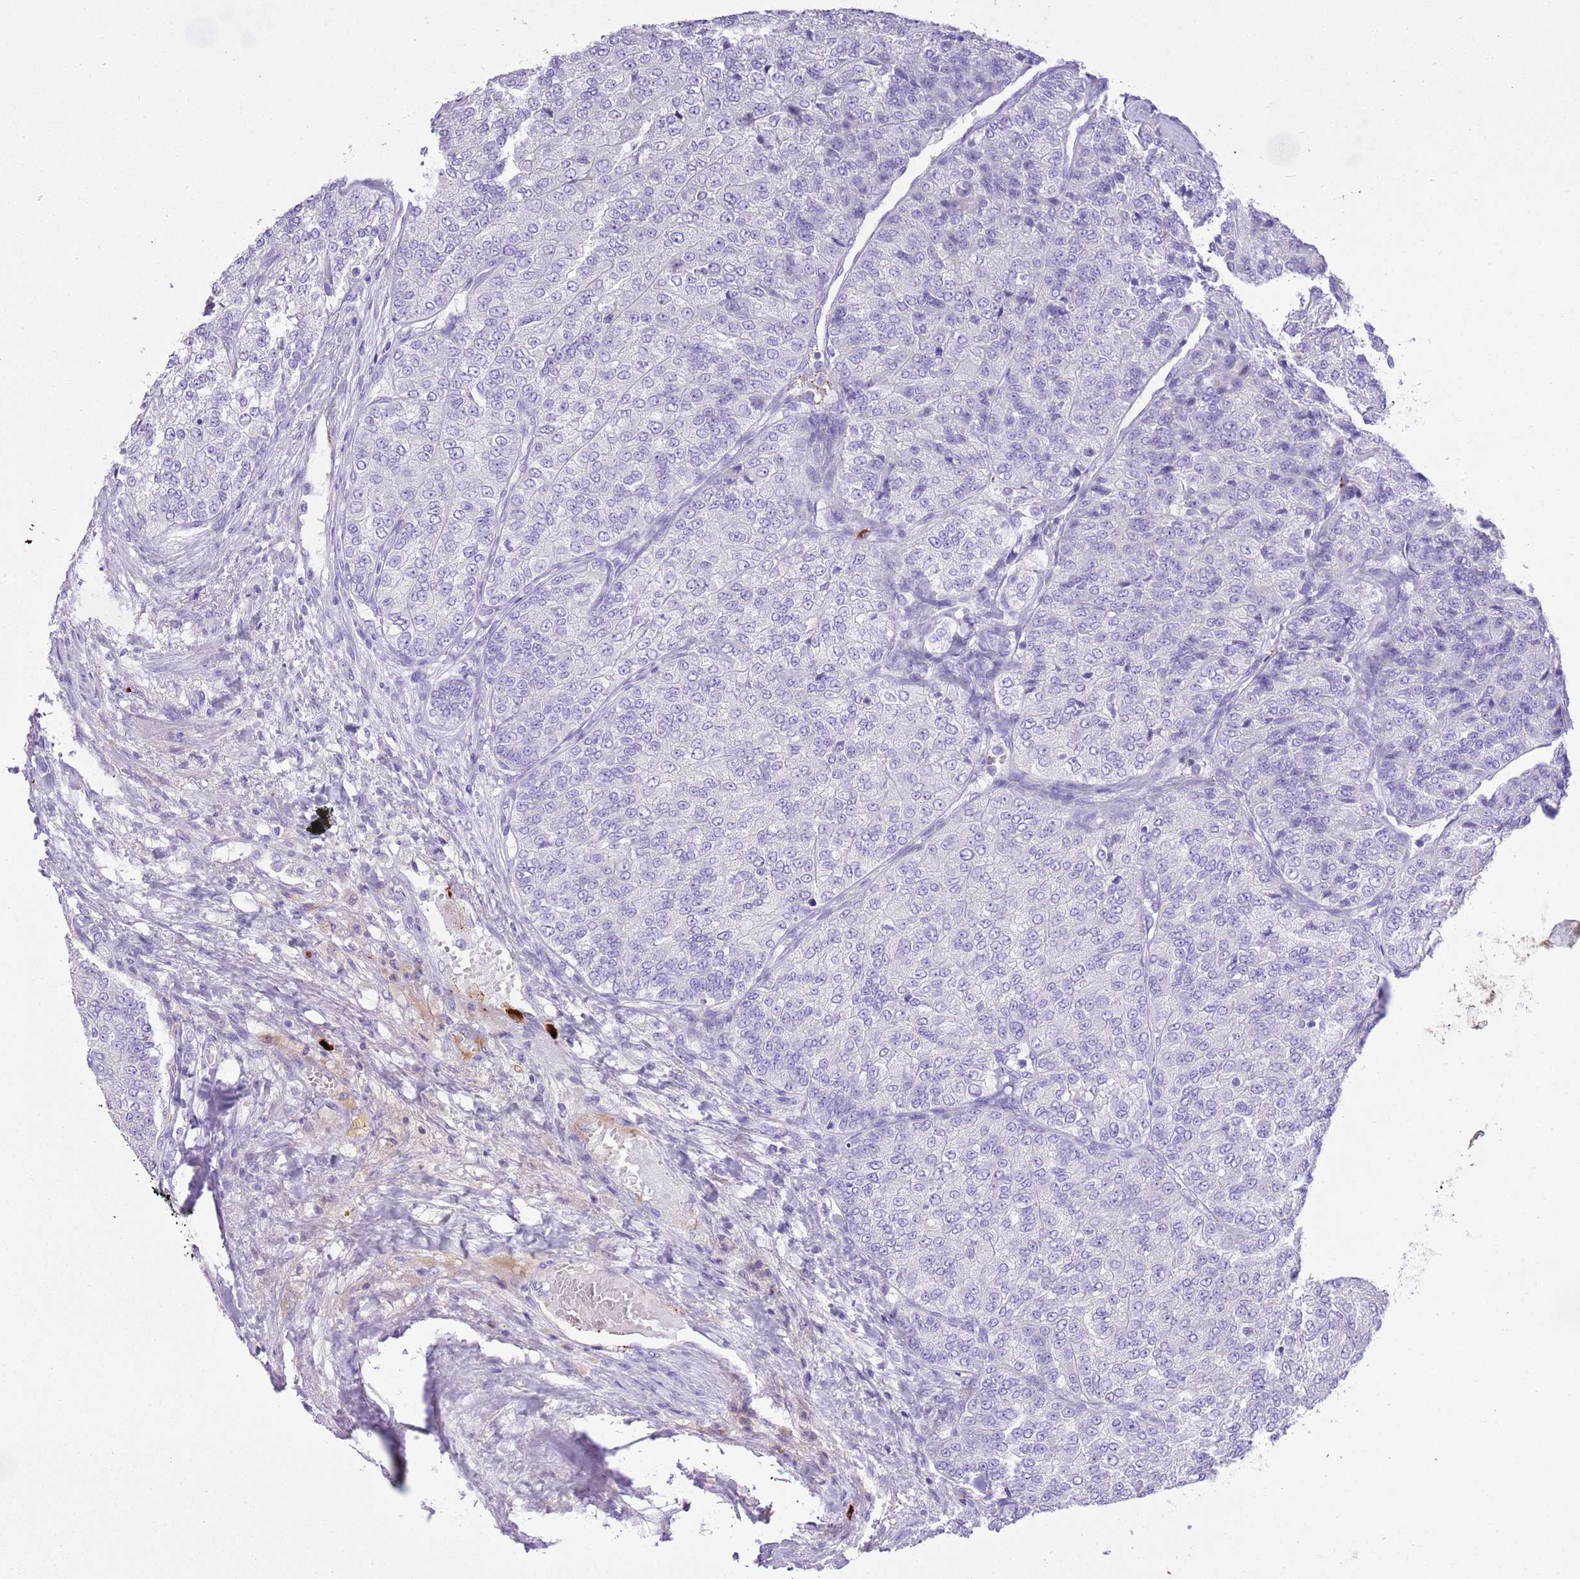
{"staining": {"intensity": "negative", "quantity": "none", "location": "none"}, "tissue": "renal cancer", "cell_type": "Tumor cells", "image_type": "cancer", "snomed": [{"axis": "morphology", "description": "Adenocarcinoma, NOS"}, {"axis": "topography", "description": "Kidney"}], "caption": "Protein analysis of renal cancer demonstrates no significant staining in tumor cells.", "gene": "CLEC2A", "patient": {"sex": "female", "age": 63}}